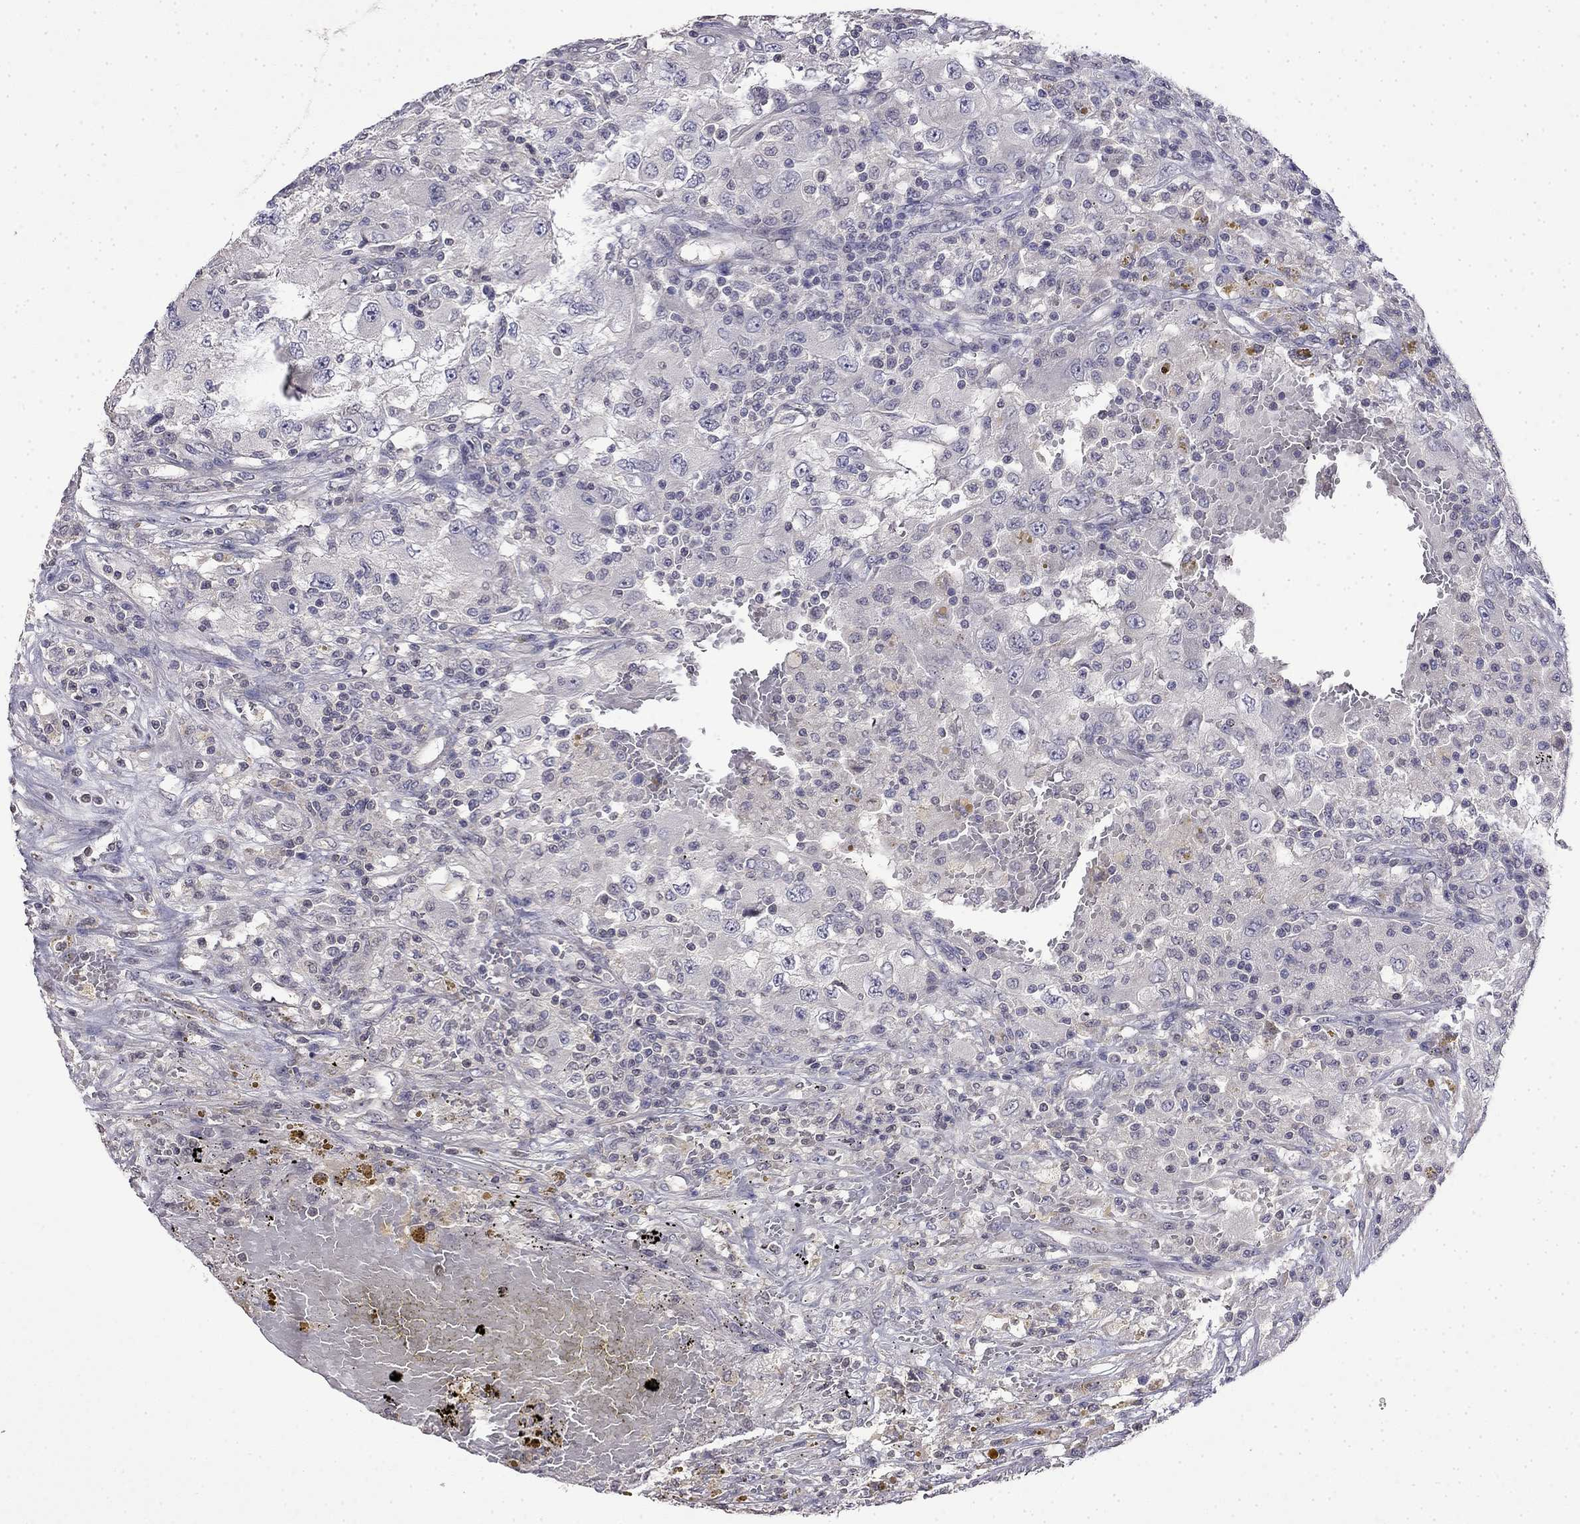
{"staining": {"intensity": "negative", "quantity": "none", "location": "none"}, "tissue": "renal cancer", "cell_type": "Tumor cells", "image_type": "cancer", "snomed": [{"axis": "morphology", "description": "Adenocarcinoma, NOS"}, {"axis": "topography", "description": "Kidney"}], "caption": "Immunohistochemistry (IHC) micrograph of human adenocarcinoma (renal) stained for a protein (brown), which displays no staining in tumor cells.", "gene": "GUCA1B", "patient": {"sex": "female", "age": 67}}